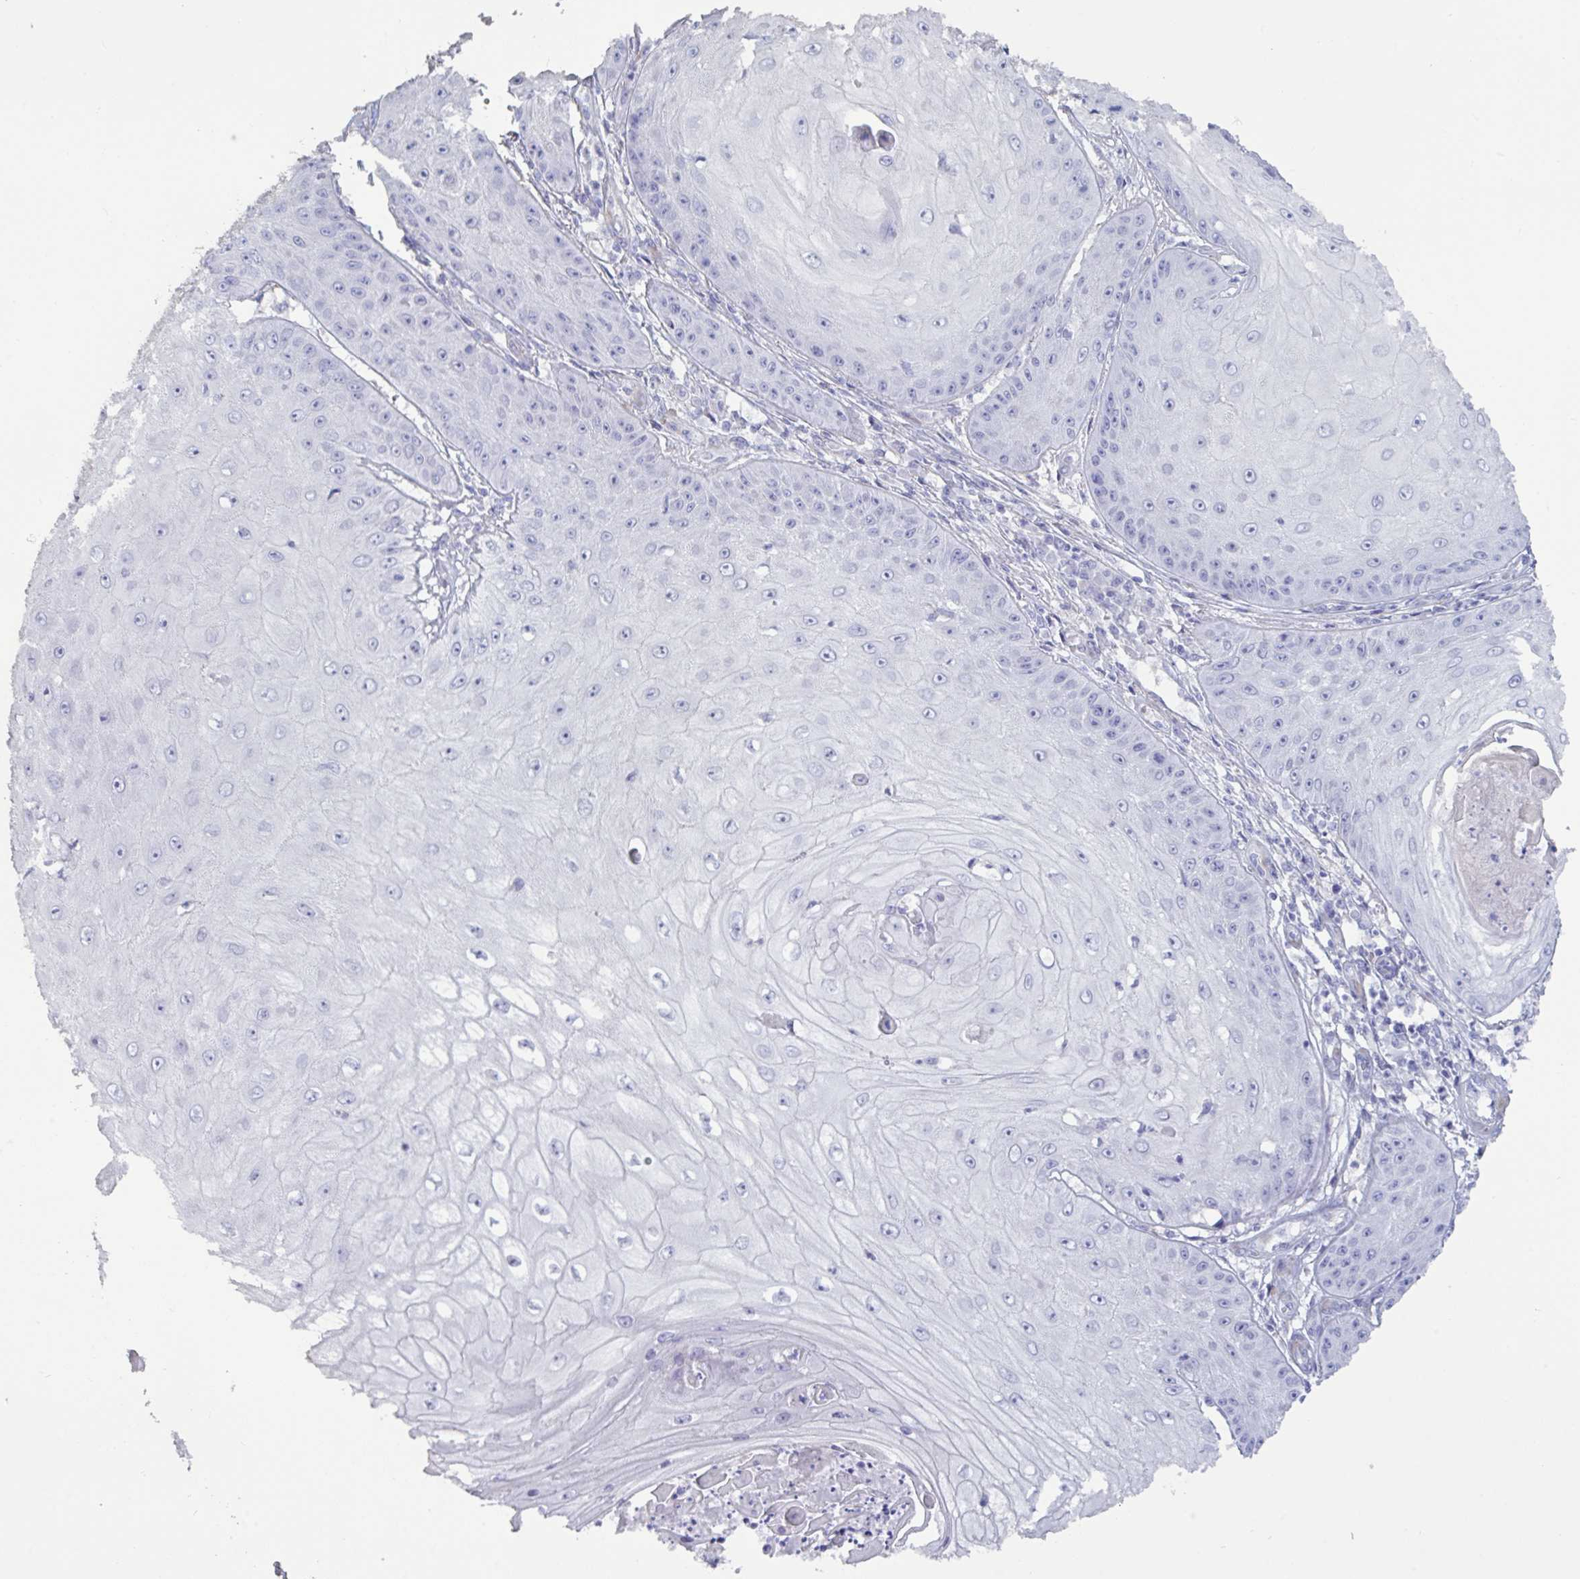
{"staining": {"intensity": "negative", "quantity": "none", "location": "none"}, "tissue": "skin cancer", "cell_type": "Tumor cells", "image_type": "cancer", "snomed": [{"axis": "morphology", "description": "Squamous cell carcinoma, NOS"}, {"axis": "topography", "description": "Skin"}], "caption": "Tumor cells show no significant protein staining in squamous cell carcinoma (skin). (IHC, brightfield microscopy, high magnification).", "gene": "TNNC1", "patient": {"sex": "male", "age": 70}}